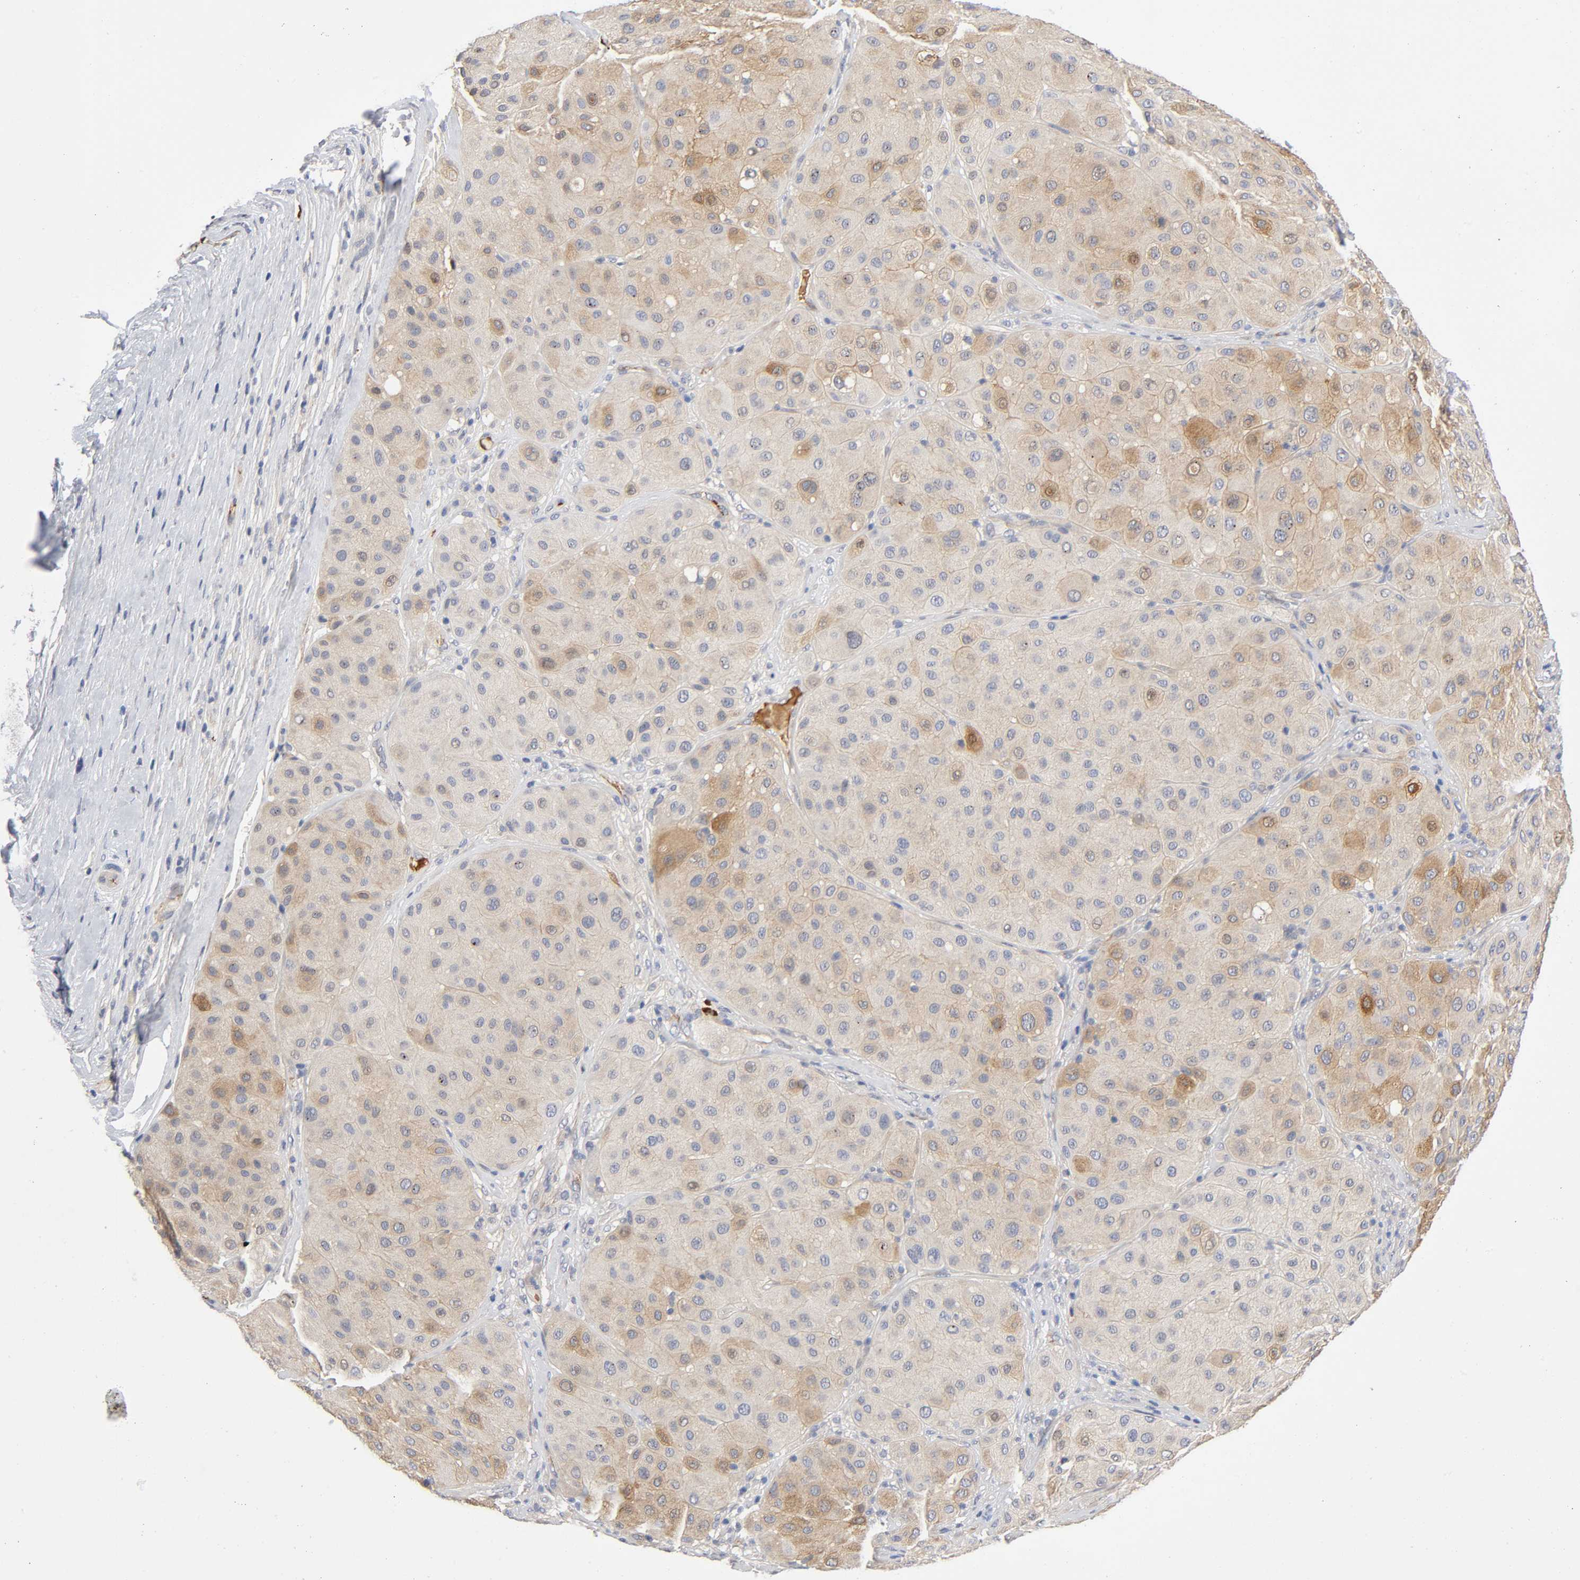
{"staining": {"intensity": "weak", "quantity": ">75%", "location": "cytoplasmic/membranous"}, "tissue": "melanoma", "cell_type": "Tumor cells", "image_type": "cancer", "snomed": [{"axis": "morphology", "description": "Normal tissue, NOS"}, {"axis": "morphology", "description": "Malignant melanoma, Metastatic site"}, {"axis": "topography", "description": "Skin"}], "caption": "Malignant melanoma (metastatic site) tissue exhibits weak cytoplasmic/membranous expression in about >75% of tumor cells, visualized by immunohistochemistry.", "gene": "NOVA1", "patient": {"sex": "male", "age": 41}}